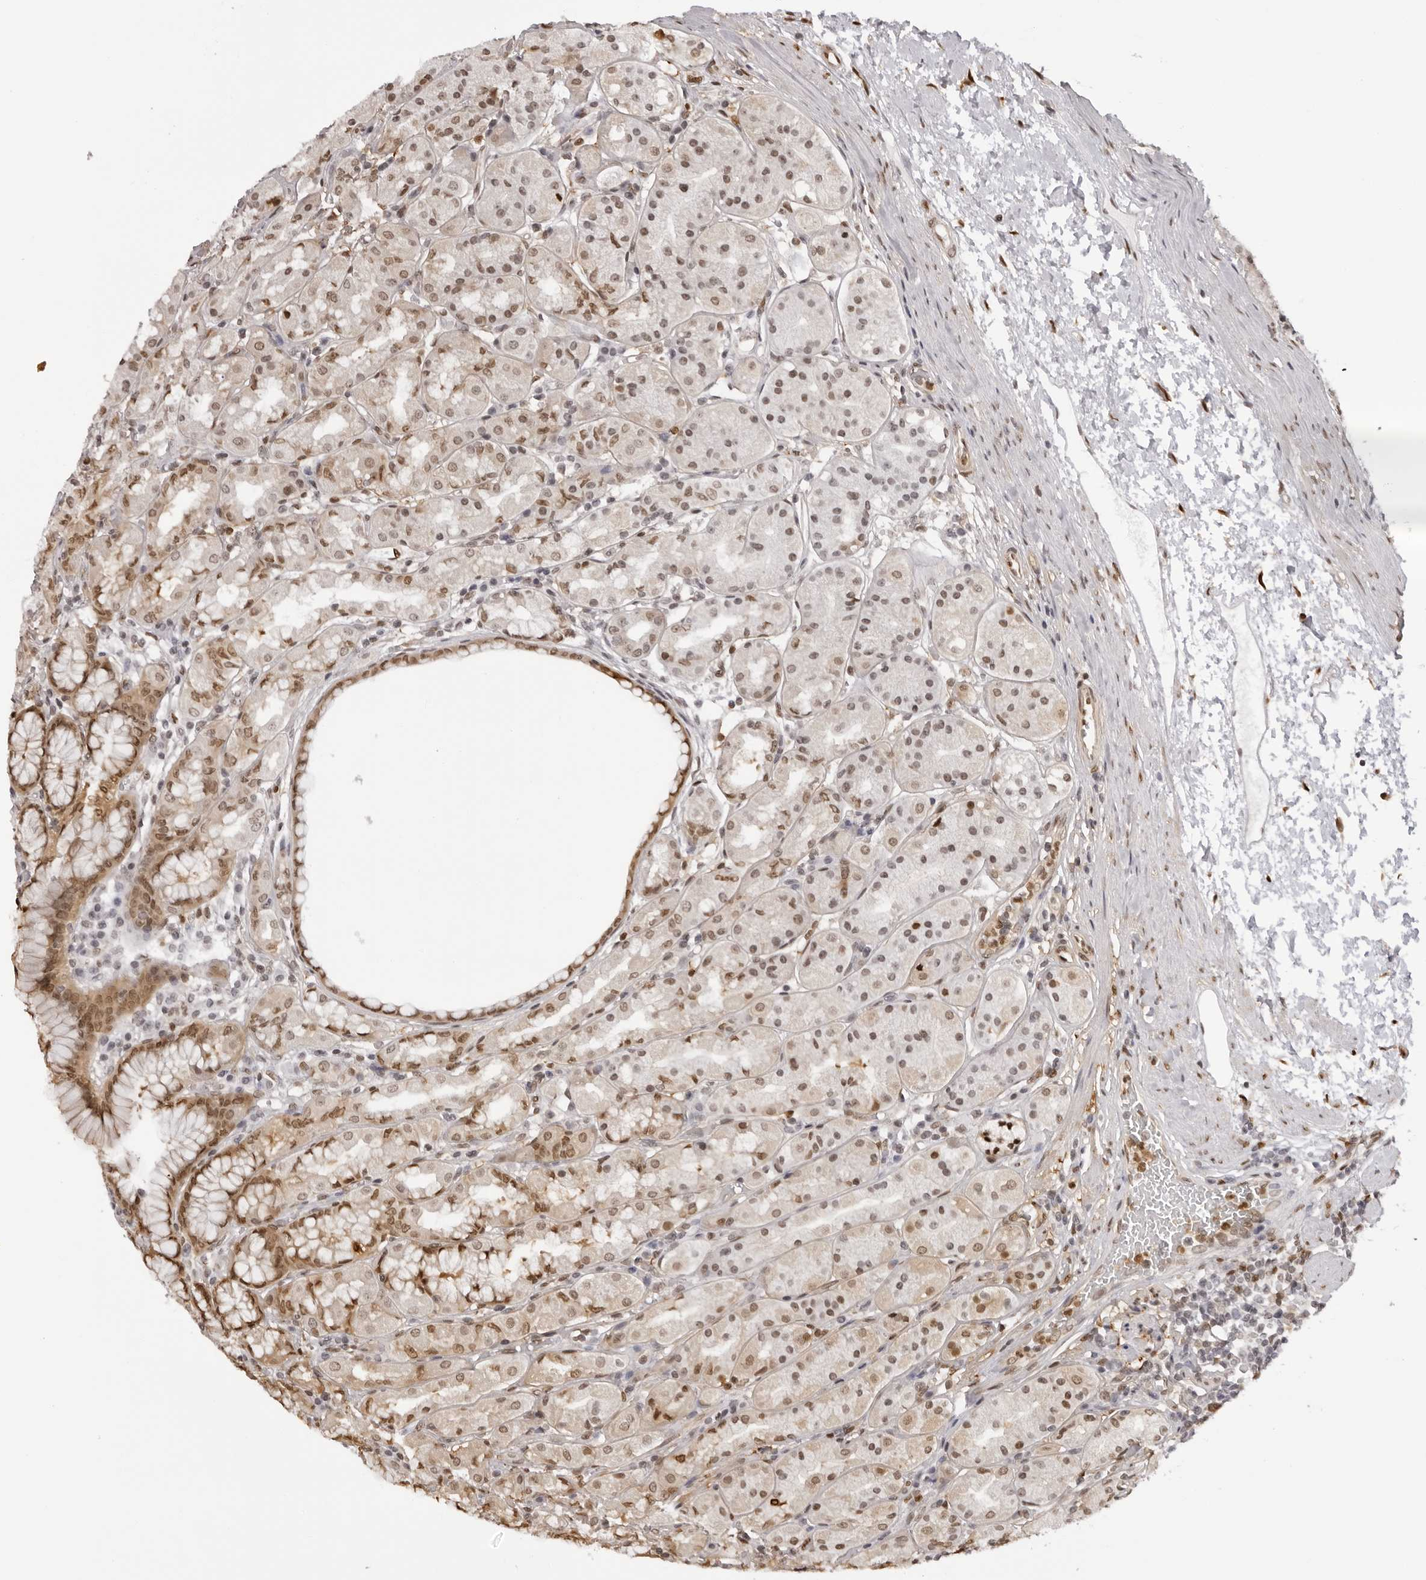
{"staining": {"intensity": "moderate", "quantity": ">75%", "location": "cytoplasmic/membranous,nuclear"}, "tissue": "stomach", "cell_type": "Glandular cells", "image_type": "normal", "snomed": [{"axis": "morphology", "description": "Normal tissue, NOS"}, {"axis": "topography", "description": "Stomach"}, {"axis": "topography", "description": "Stomach, lower"}], "caption": "Immunohistochemistry image of benign human stomach stained for a protein (brown), which shows medium levels of moderate cytoplasmic/membranous,nuclear positivity in approximately >75% of glandular cells.", "gene": "HSPA4", "patient": {"sex": "female", "age": 56}}